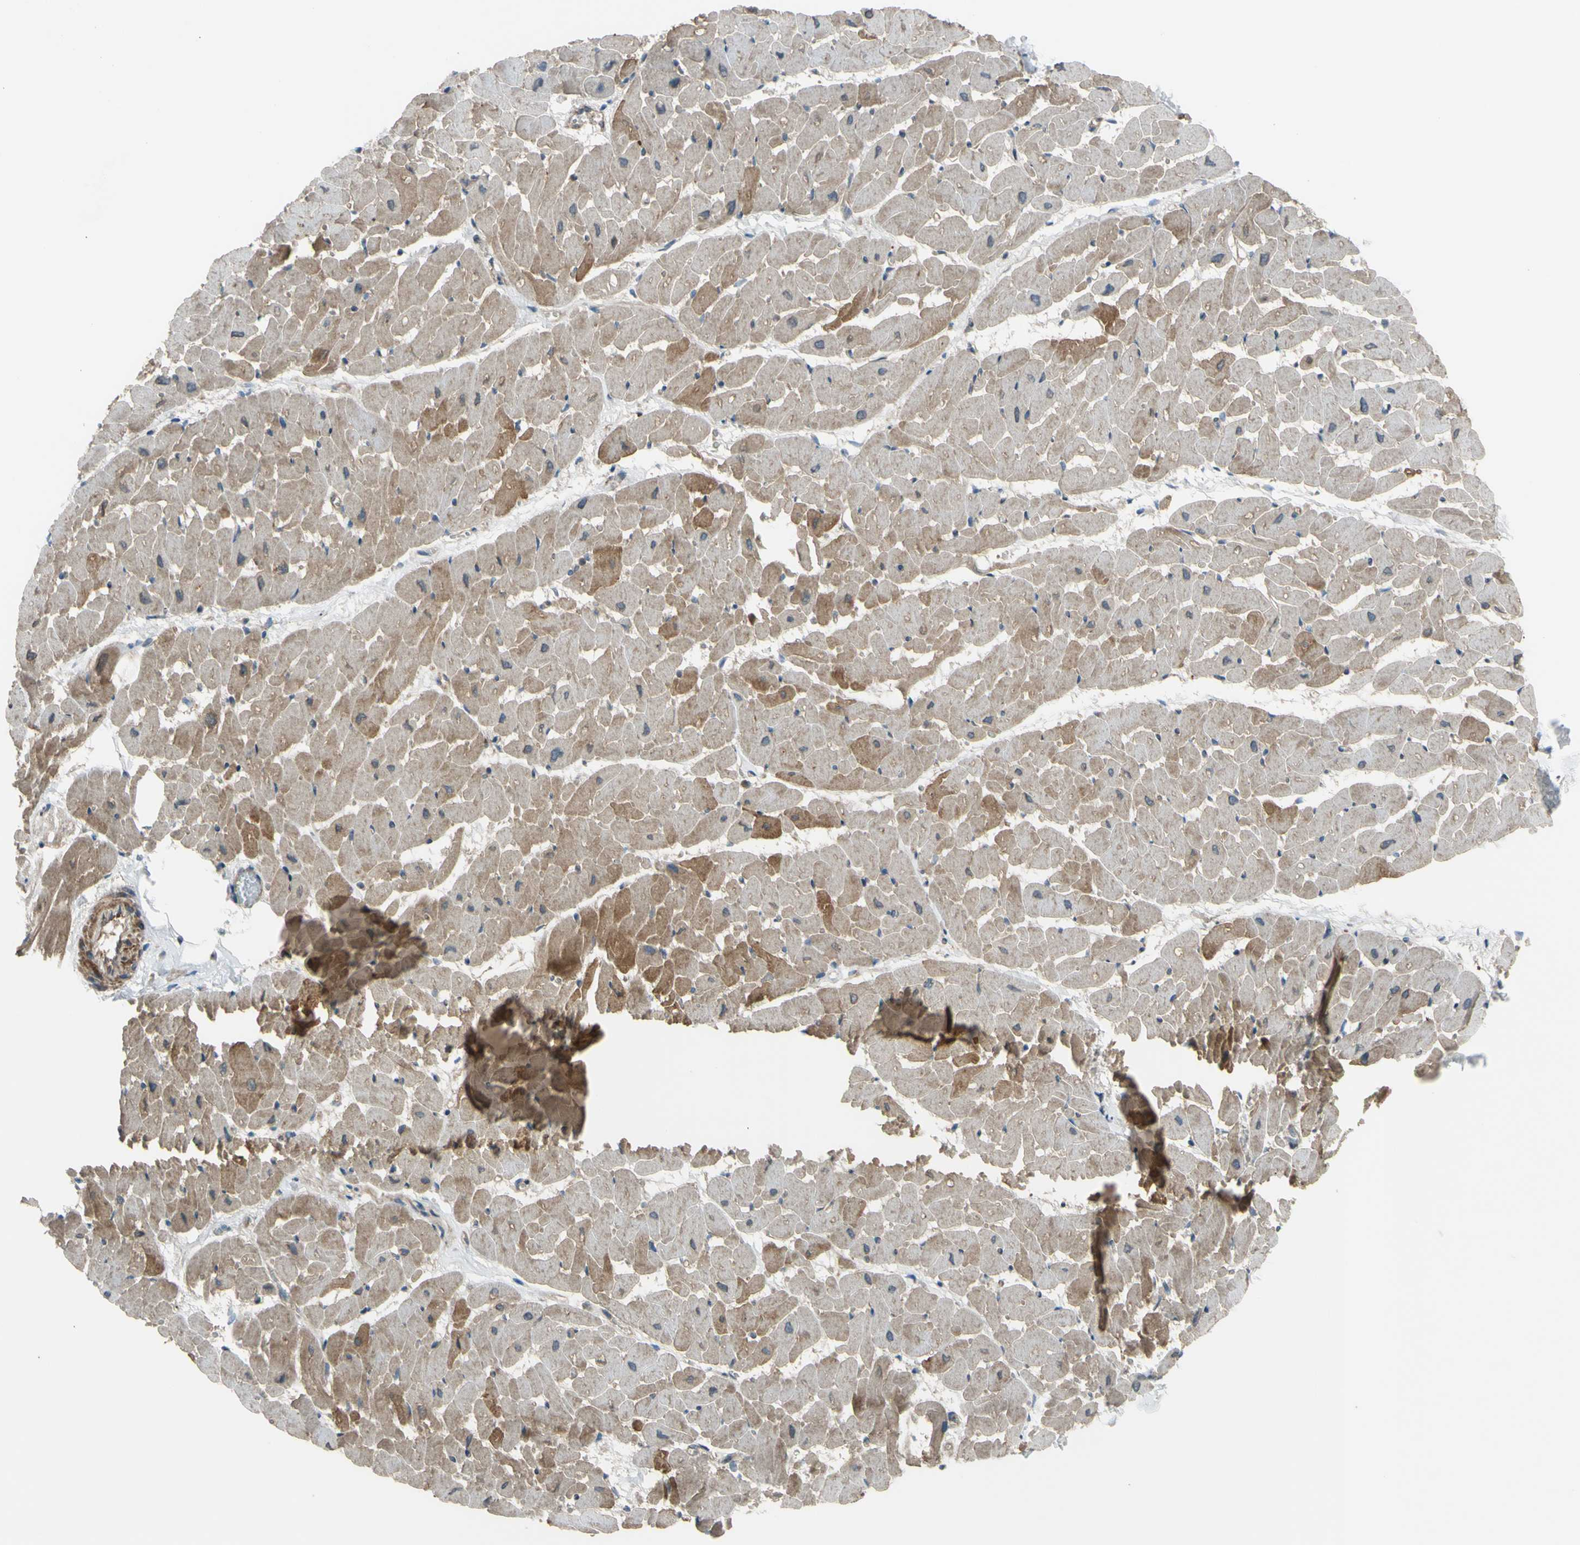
{"staining": {"intensity": "moderate", "quantity": ">75%", "location": "cytoplasmic/membranous"}, "tissue": "heart muscle", "cell_type": "Cardiomyocytes", "image_type": "normal", "snomed": [{"axis": "morphology", "description": "Normal tissue, NOS"}, {"axis": "topography", "description": "Heart"}], "caption": "Heart muscle stained with DAB immunohistochemistry demonstrates medium levels of moderate cytoplasmic/membranous staining in about >75% of cardiomyocytes. (Stains: DAB (3,3'-diaminobenzidine) in brown, nuclei in blue, Microscopy: brightfield microscopy at high magnification).", "gene": "FLII", "patient": {"sex": "female", "age": 19}}